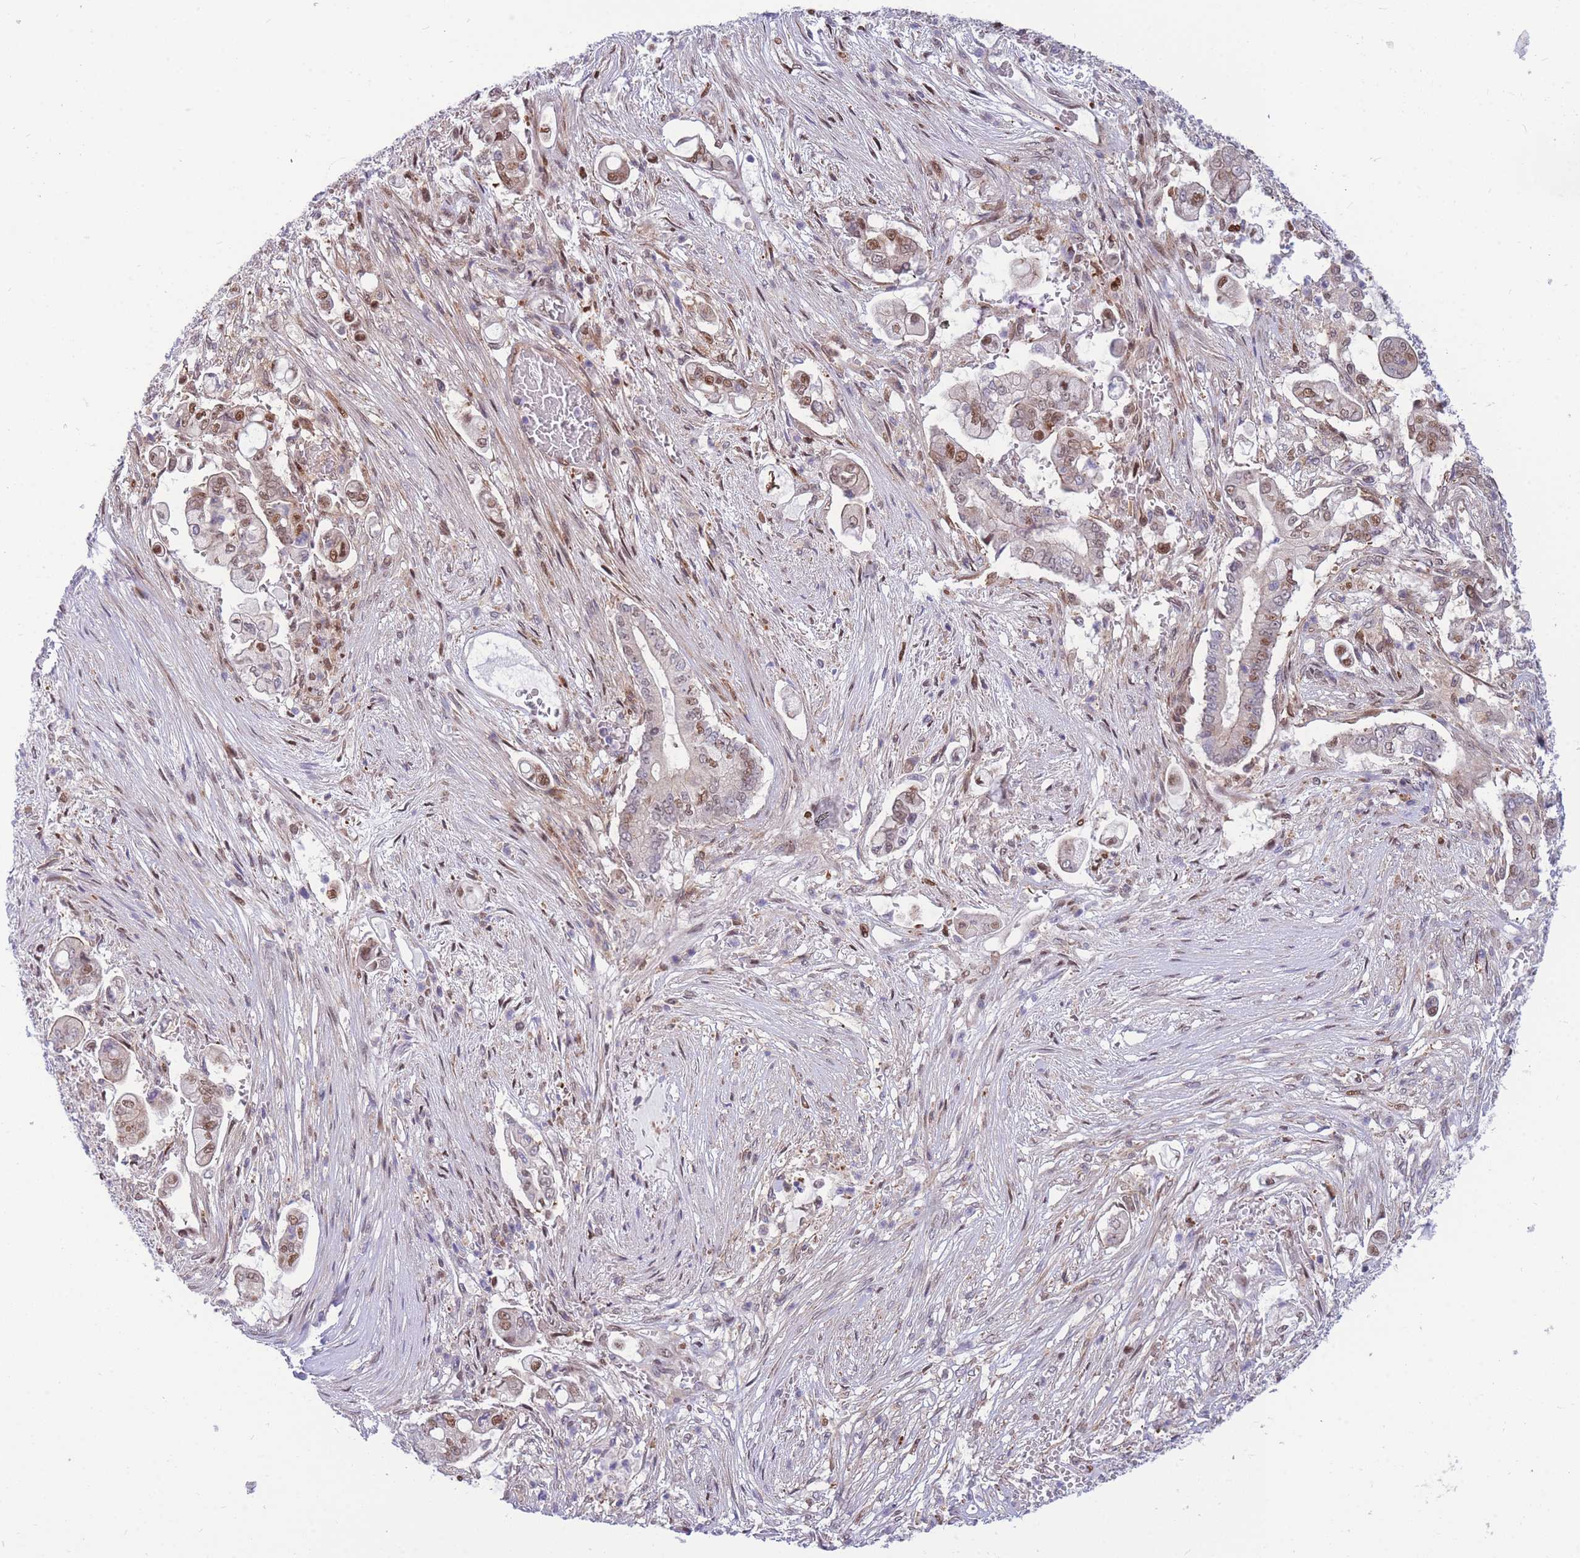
{"staining": {"intensity": "moderate", "quantity": "25%-75%", "location": "cytoplasmic/membranous,nuclear"}, "tissue": "pancreatic cancer", "cell_type": "Tumor cells", "image_type": "cancer", "snomed": [{"axis": "morphology", "description": "Adenocarcinoma, NOS"}, {"axis": "topography", "description": "Pancreas"}], "caption": "A brown stain highlights moderate cytoplasmic/membranous and nuclear positivity of a protein in human pancreatic cancer (adenocarcinoma) tumor cells. Using DAB (3,3'-diaminobenzidine) (brown) and hematoxylin (blue) stains, captured at high magnification using brightfield microscopy.", "gene": "CRACD", "patient": {"sex": "female", "age": 69}}